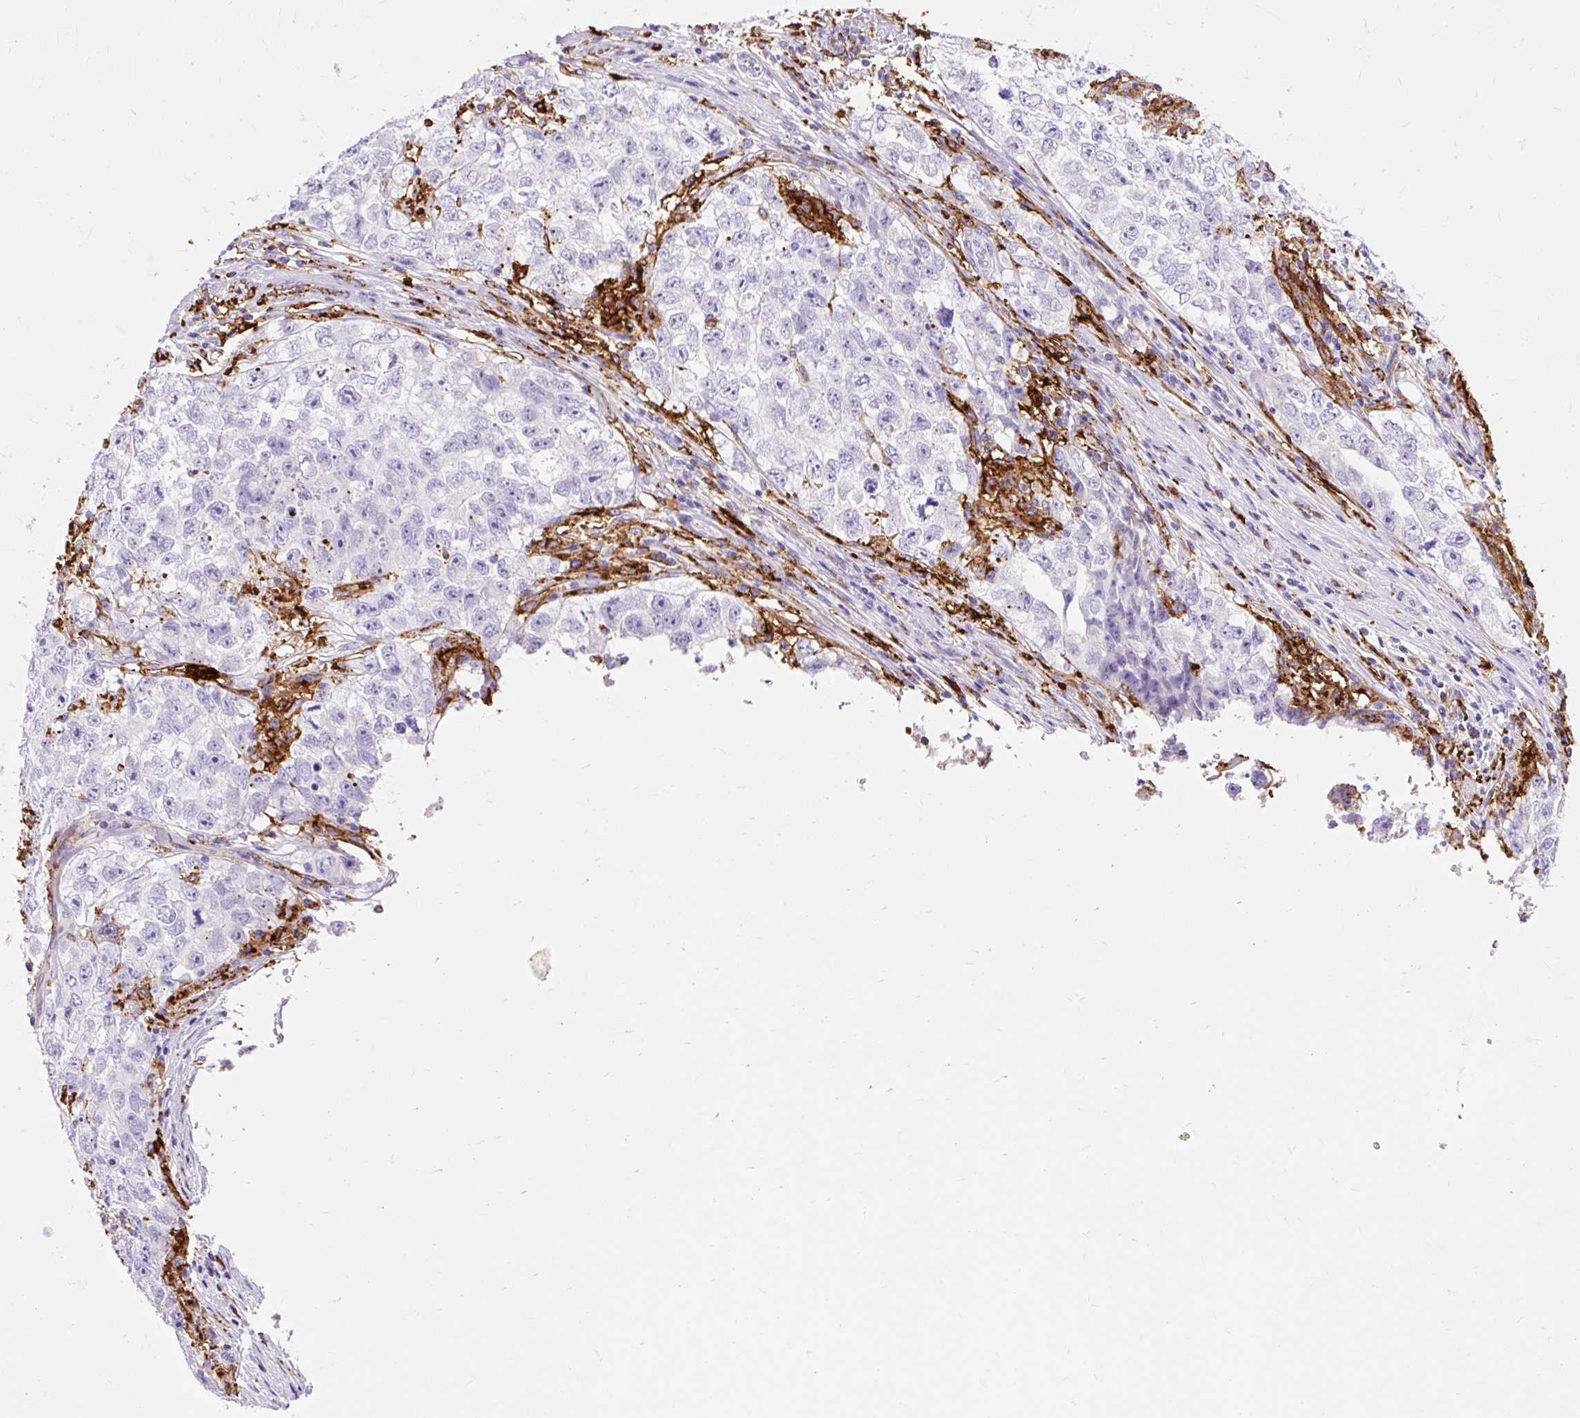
{"staining": {"intensity": "negative", "quantity": "none", "location": "none"}, "tissue": "testis cancer", "cell_type": "Tumor cells", "image_type": "cancer", "snomed": [{"axis": "morphology", "description": "Seminoma, NOS"}, {"axis": "morphology", "description": "Carcinoma, Embryonal, NOS"}, {"axis": "topography", "description": "Testis"}], "caption": "Immunohistochemistry (IHC) micrograph of human seminoma (testis) stained for a protein (brown), which demonstrates no expression in tumor cells. The staining was performed using DAB to visualize the protein expression in brown, while the nuclei were stained in blue with hematoxylin (Magnification: 20x).", "gene": "HLA-DRA", "patient": {"sex": "male", "age": 43}}